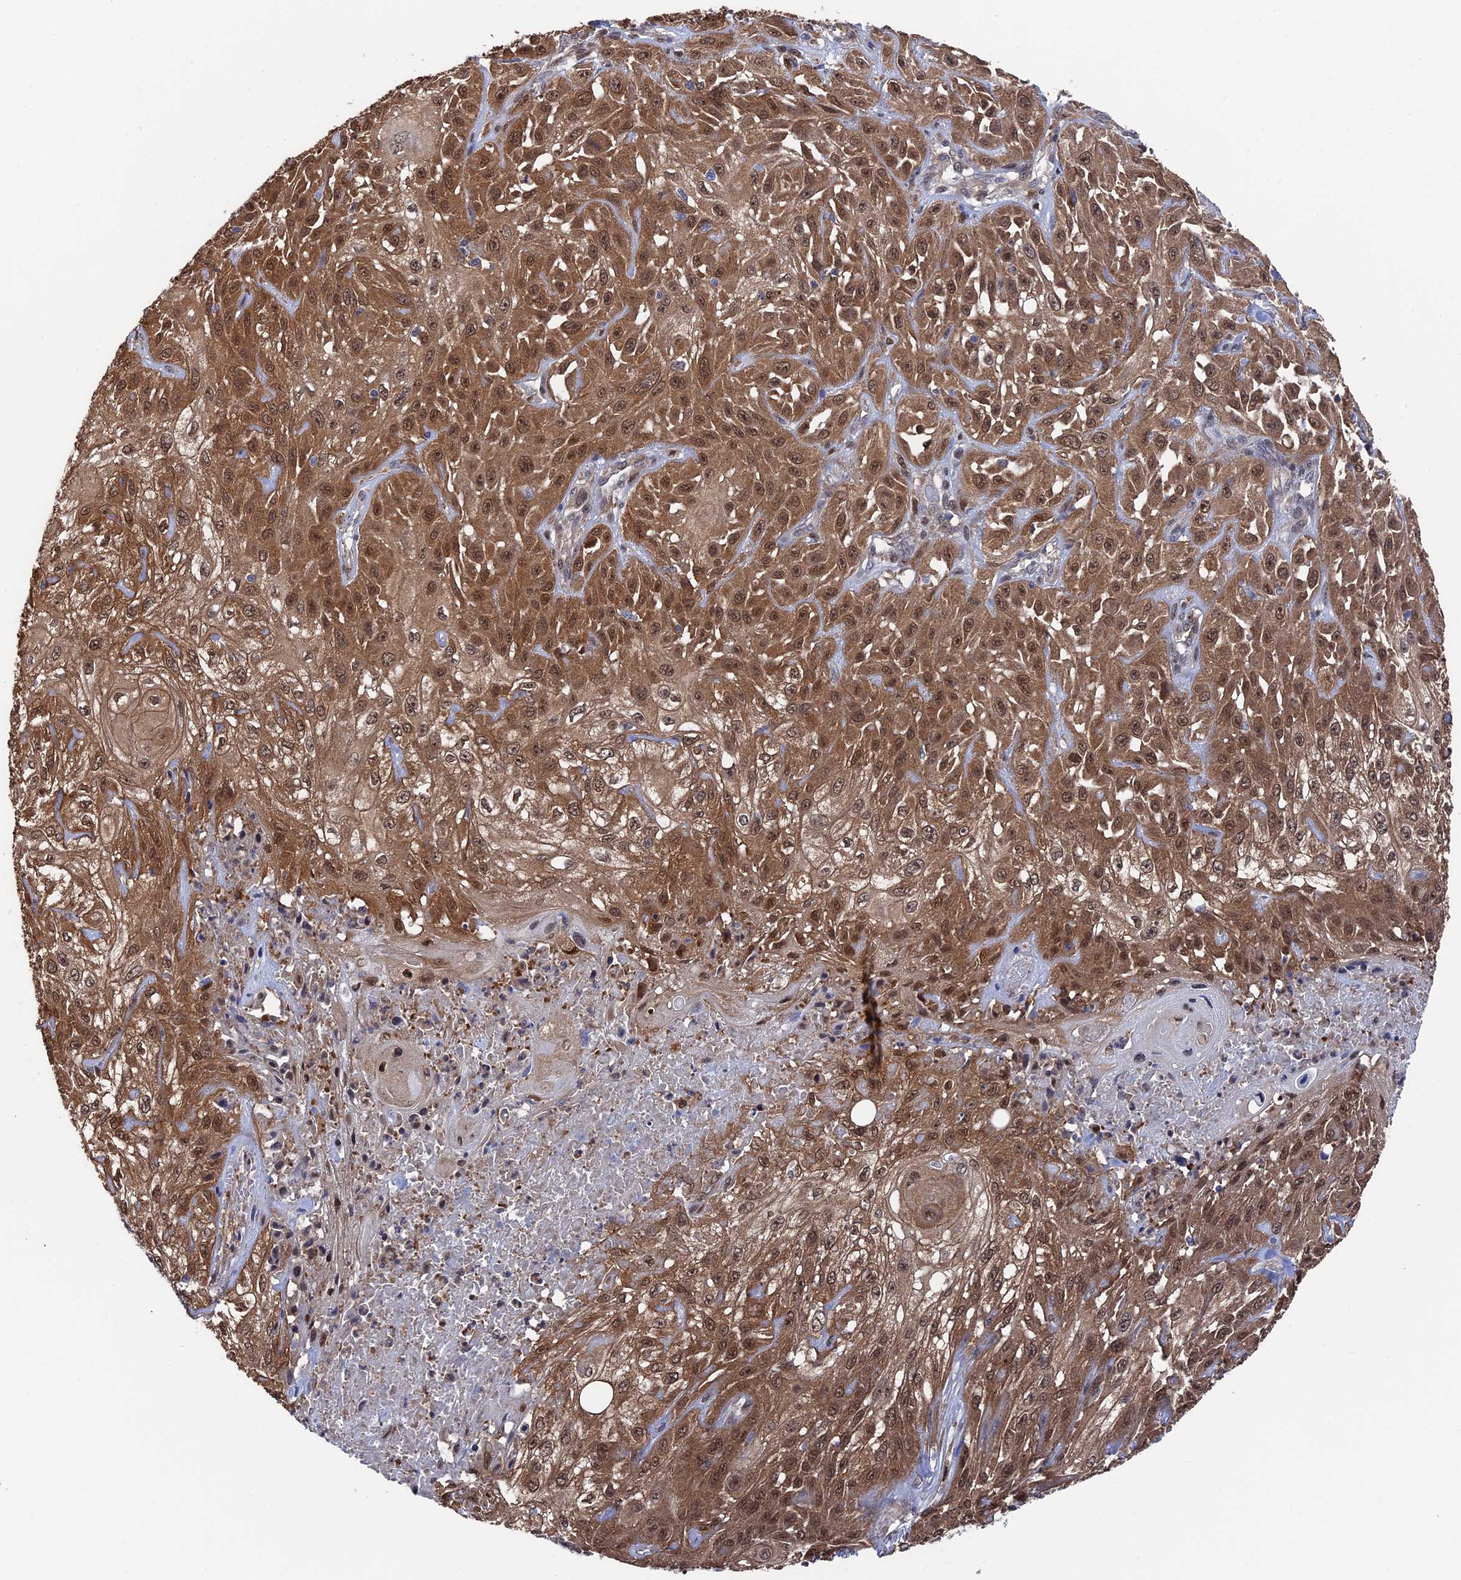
{"staining": {"intensity": "moderate", "quantity": ">75%", "location": "cytoplasmic/membranous,nuclear"}, "tissue": "skin cancer", "cell_type": "Tumor cells", "image_type": "cancer", "snomed": [{"axis": "morphology", "description": "Squamous cell carcinoma, NOS"}, {"axis": "morphology", "description": "Squamous cell carcinoma, metastatic, NOS"}, {"axis": "topography", "description": "Skin"}, {"axis": "topography", "description": "Lymph node"}], "caption": "Metastatic squamous cell carcinoma (skin) stained for a protein exhibits moderate cytoplasmic/membranous and nuclear positivity in tumor cells.", "gene": "RNH1", "patient": {"sex": "male", "age": 75}}